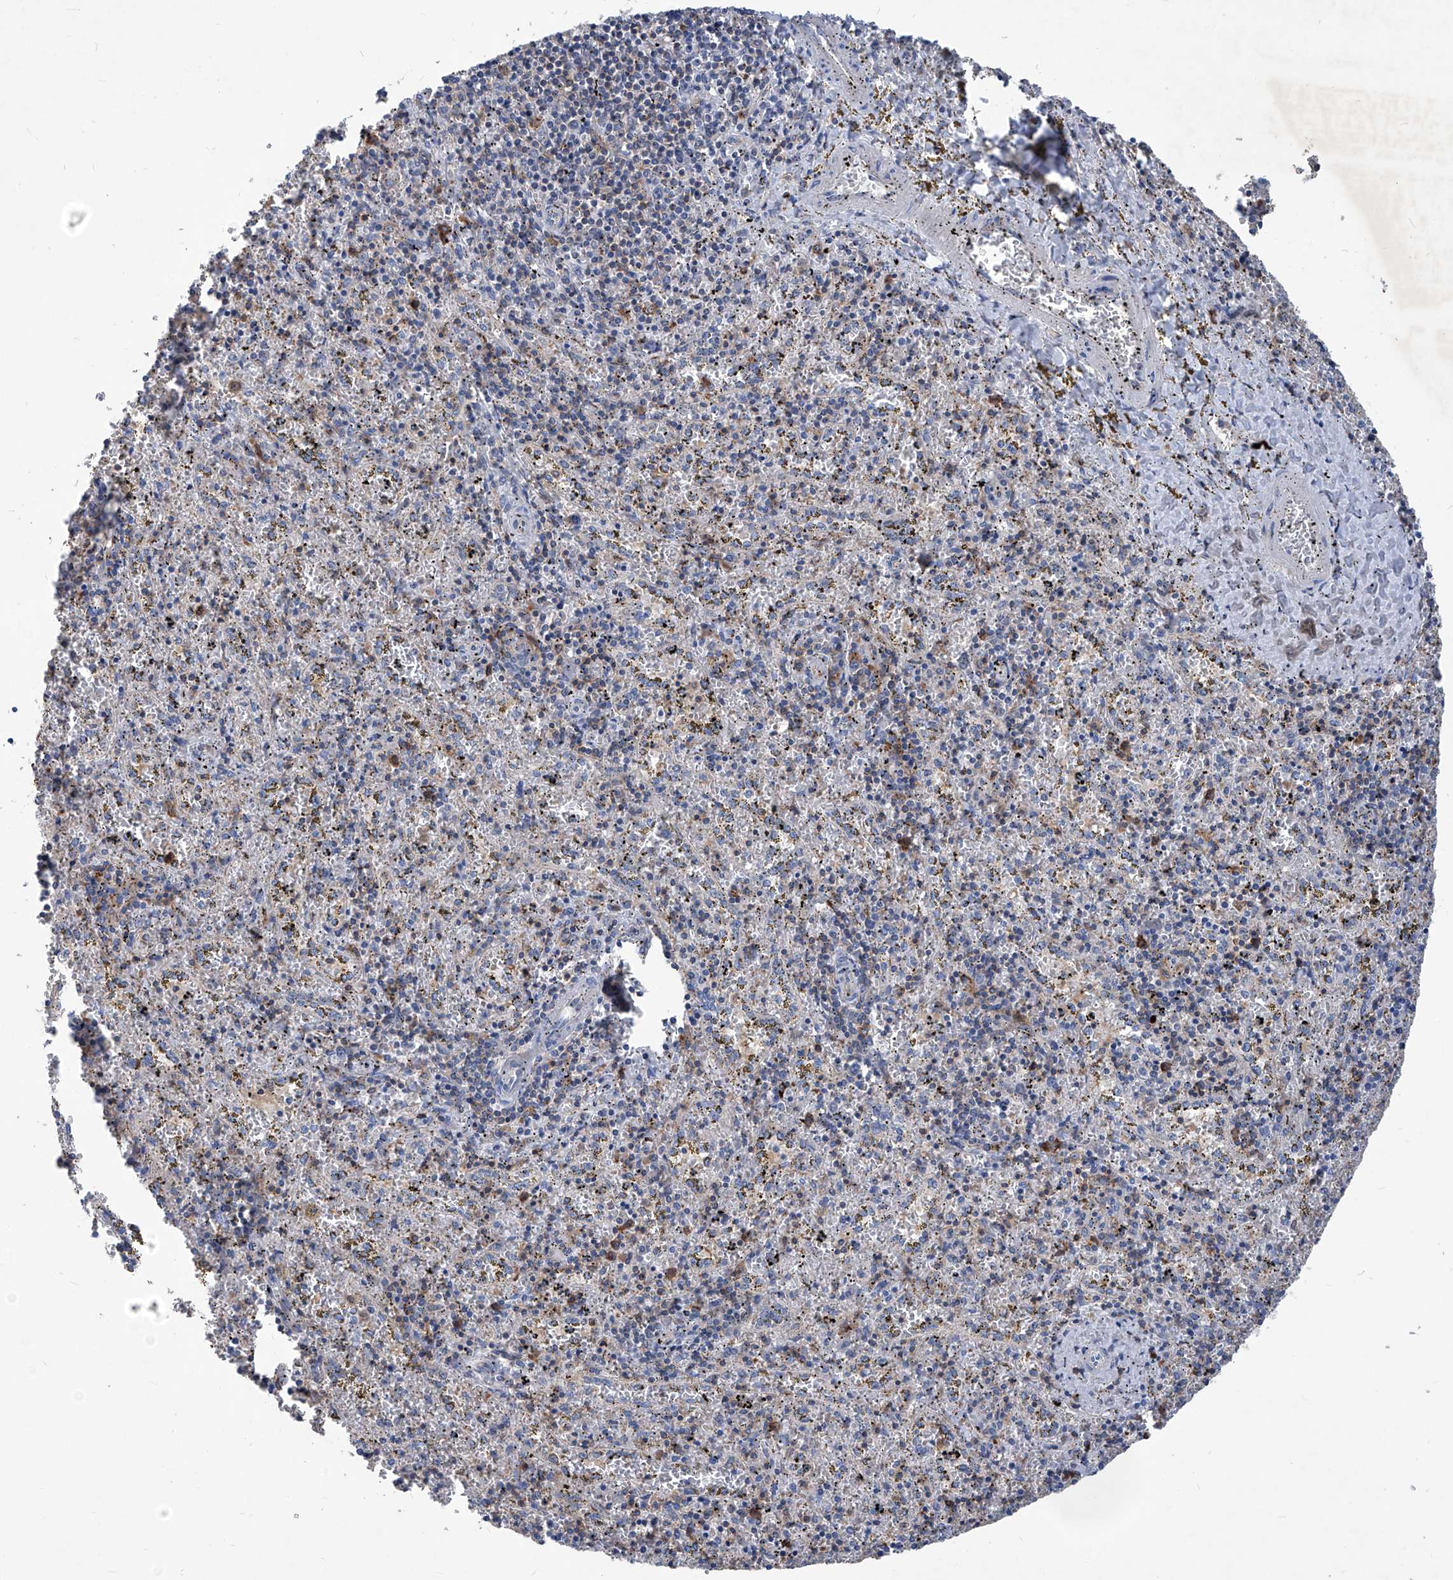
{"staining": {"intensity": "moderate", "quantity": "<25%", "location": "cytoplasmic/membranous"}, "tissue": "spleen", "cell_type": "Cells in red pulp", "image_type": "normal", "snomed": [{"axis": "morphology", "description": "Normal tissue, NOS"}, {"axis": "topography", "description": "Spleen"}], "caption": "Immunohistochemical staining of benign spleen exhibits <25% levels of moderate cytoplasmic/membranous protein staining in approximately <25% of cells in red pulp.", "gene": "EPHA8", "patient": {"sex": "male", "age": 11}}